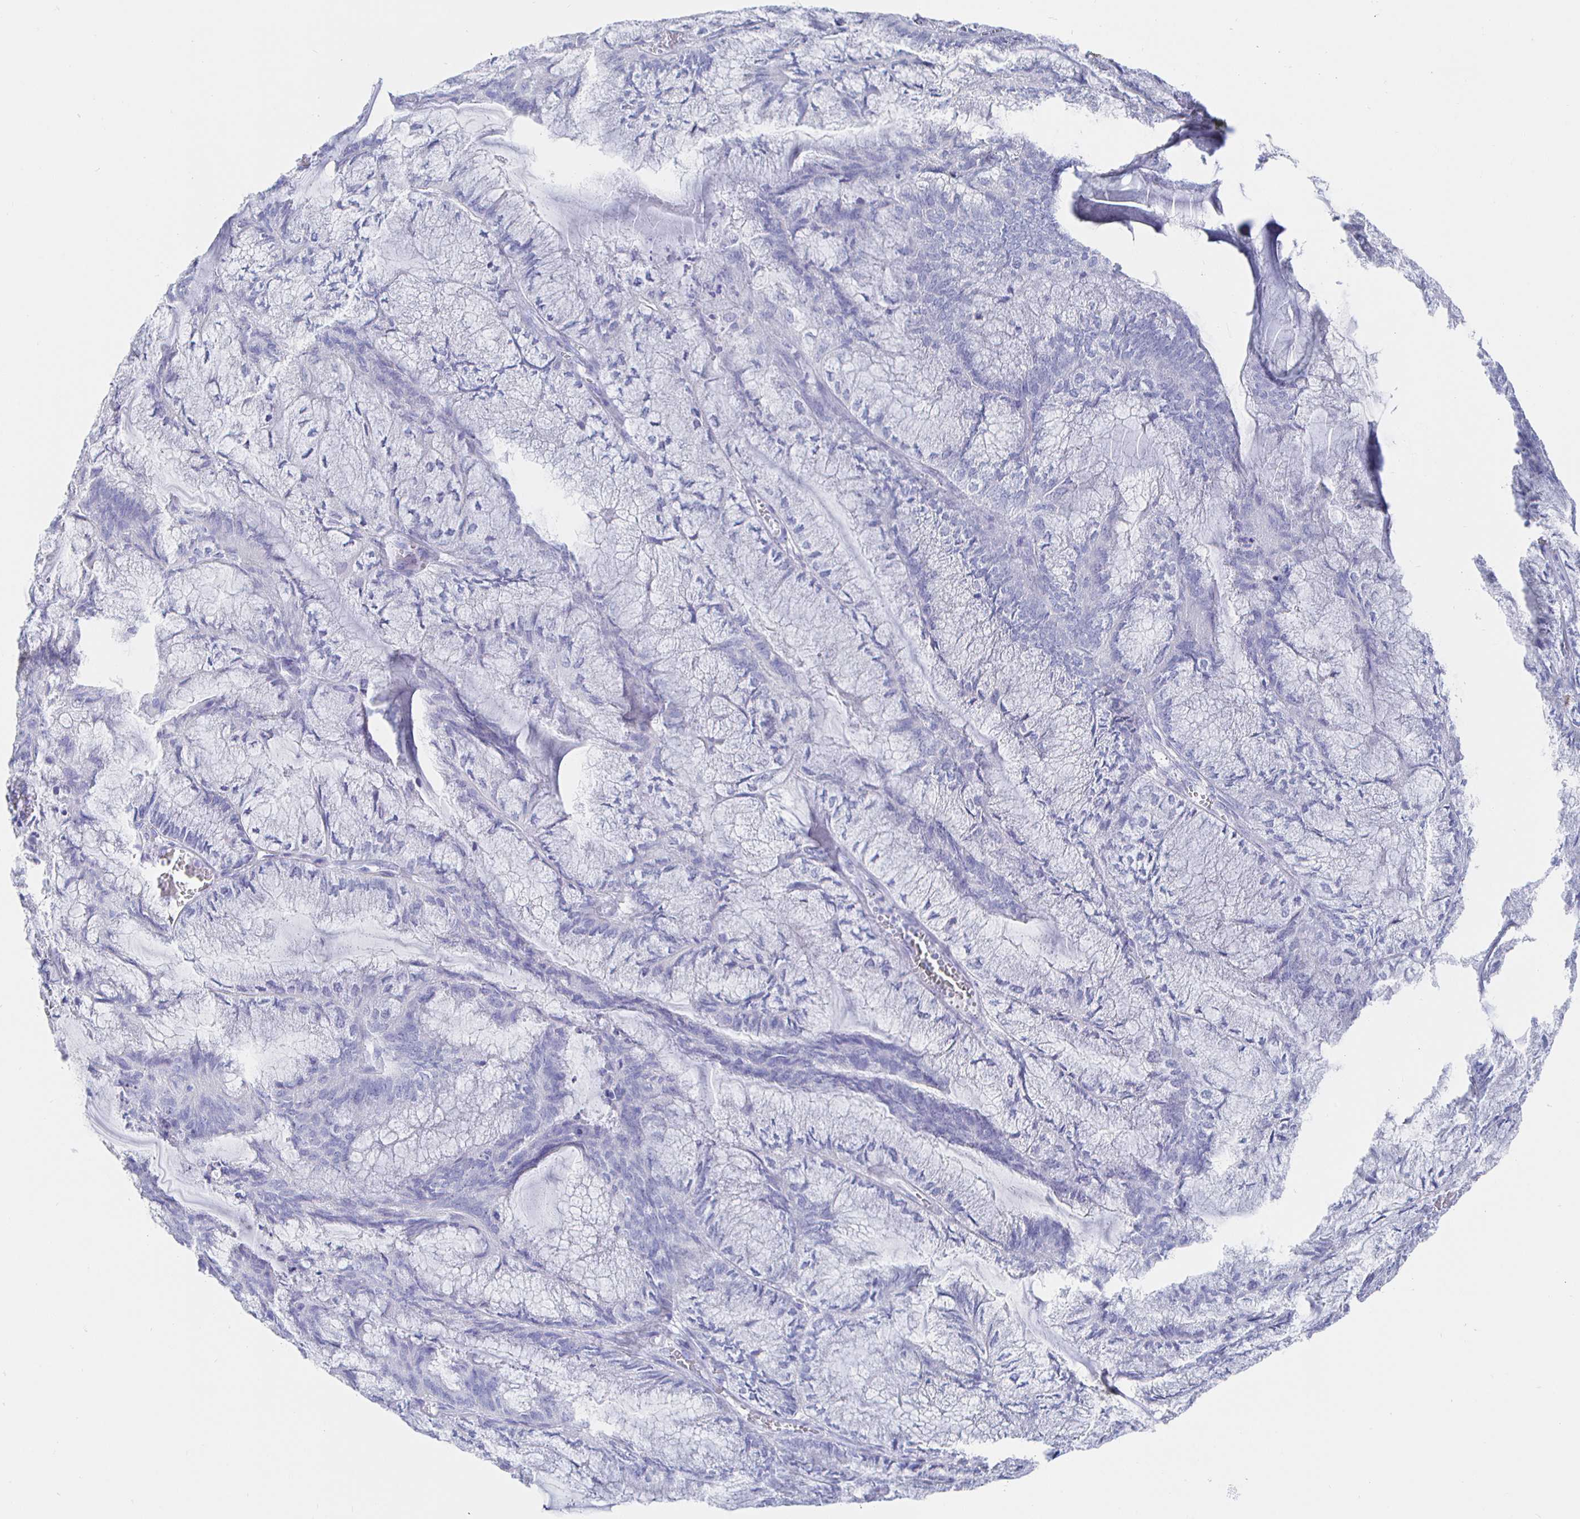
{"staining": {"intensity": "negative", "quantity": "none", "location": "none"}, "tissue": "endometrial cancer", "cell_type": "Tumor cells", "image_type": "cancer", "snomed": [{"axis": "morphology", "description": "Carcinoma, NOS"}, {"axis": "topography", "description": "Endometrium"}], "caption": "Protein analysis of carcinoma (endometrial) reveals no significant staining in tumor cells. (DAB (3,3'-diaminobenzidine) immunohistochemistry, high magnification).", "gene": "CLCA1", "patient": {"sex": "female", "age": 62}}